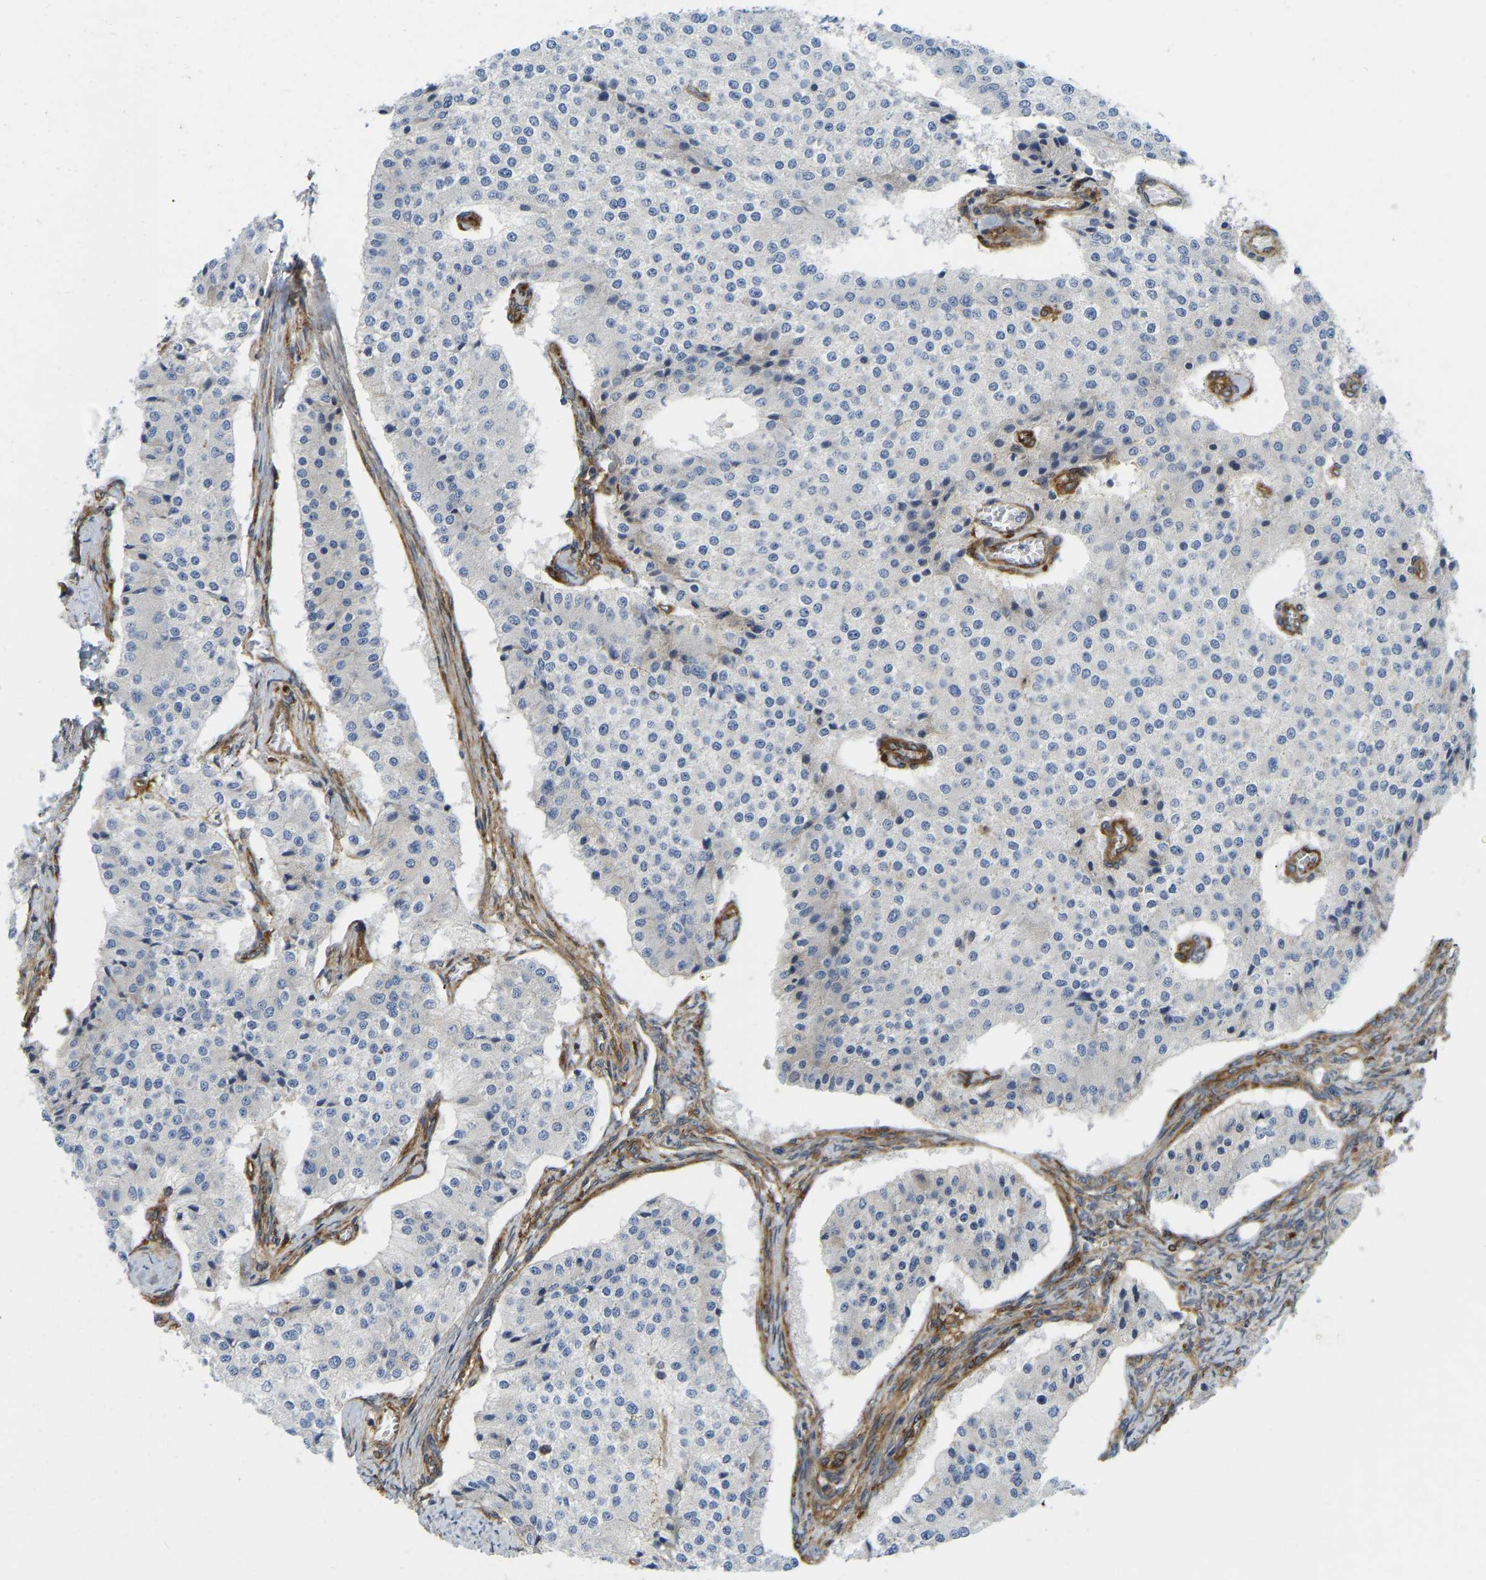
{"staining": {"intensity": "negative", "quantity": "none", "location": "none"}, "tissue": "carcinoid", "cell_type": "Tumor cells", "image_type": "cancer", "snomed": [{"axis": "morphology", "description": "Carcinoid, malignant, NOS"}, {"axis": "topography", "description": "Colon"}], "caption": "This is an IHC photomicrograph of human carcinoid. There is no staining in tumor cells.", "gene": "PICALM", "patient": {"sex": "female", "age": 52}}